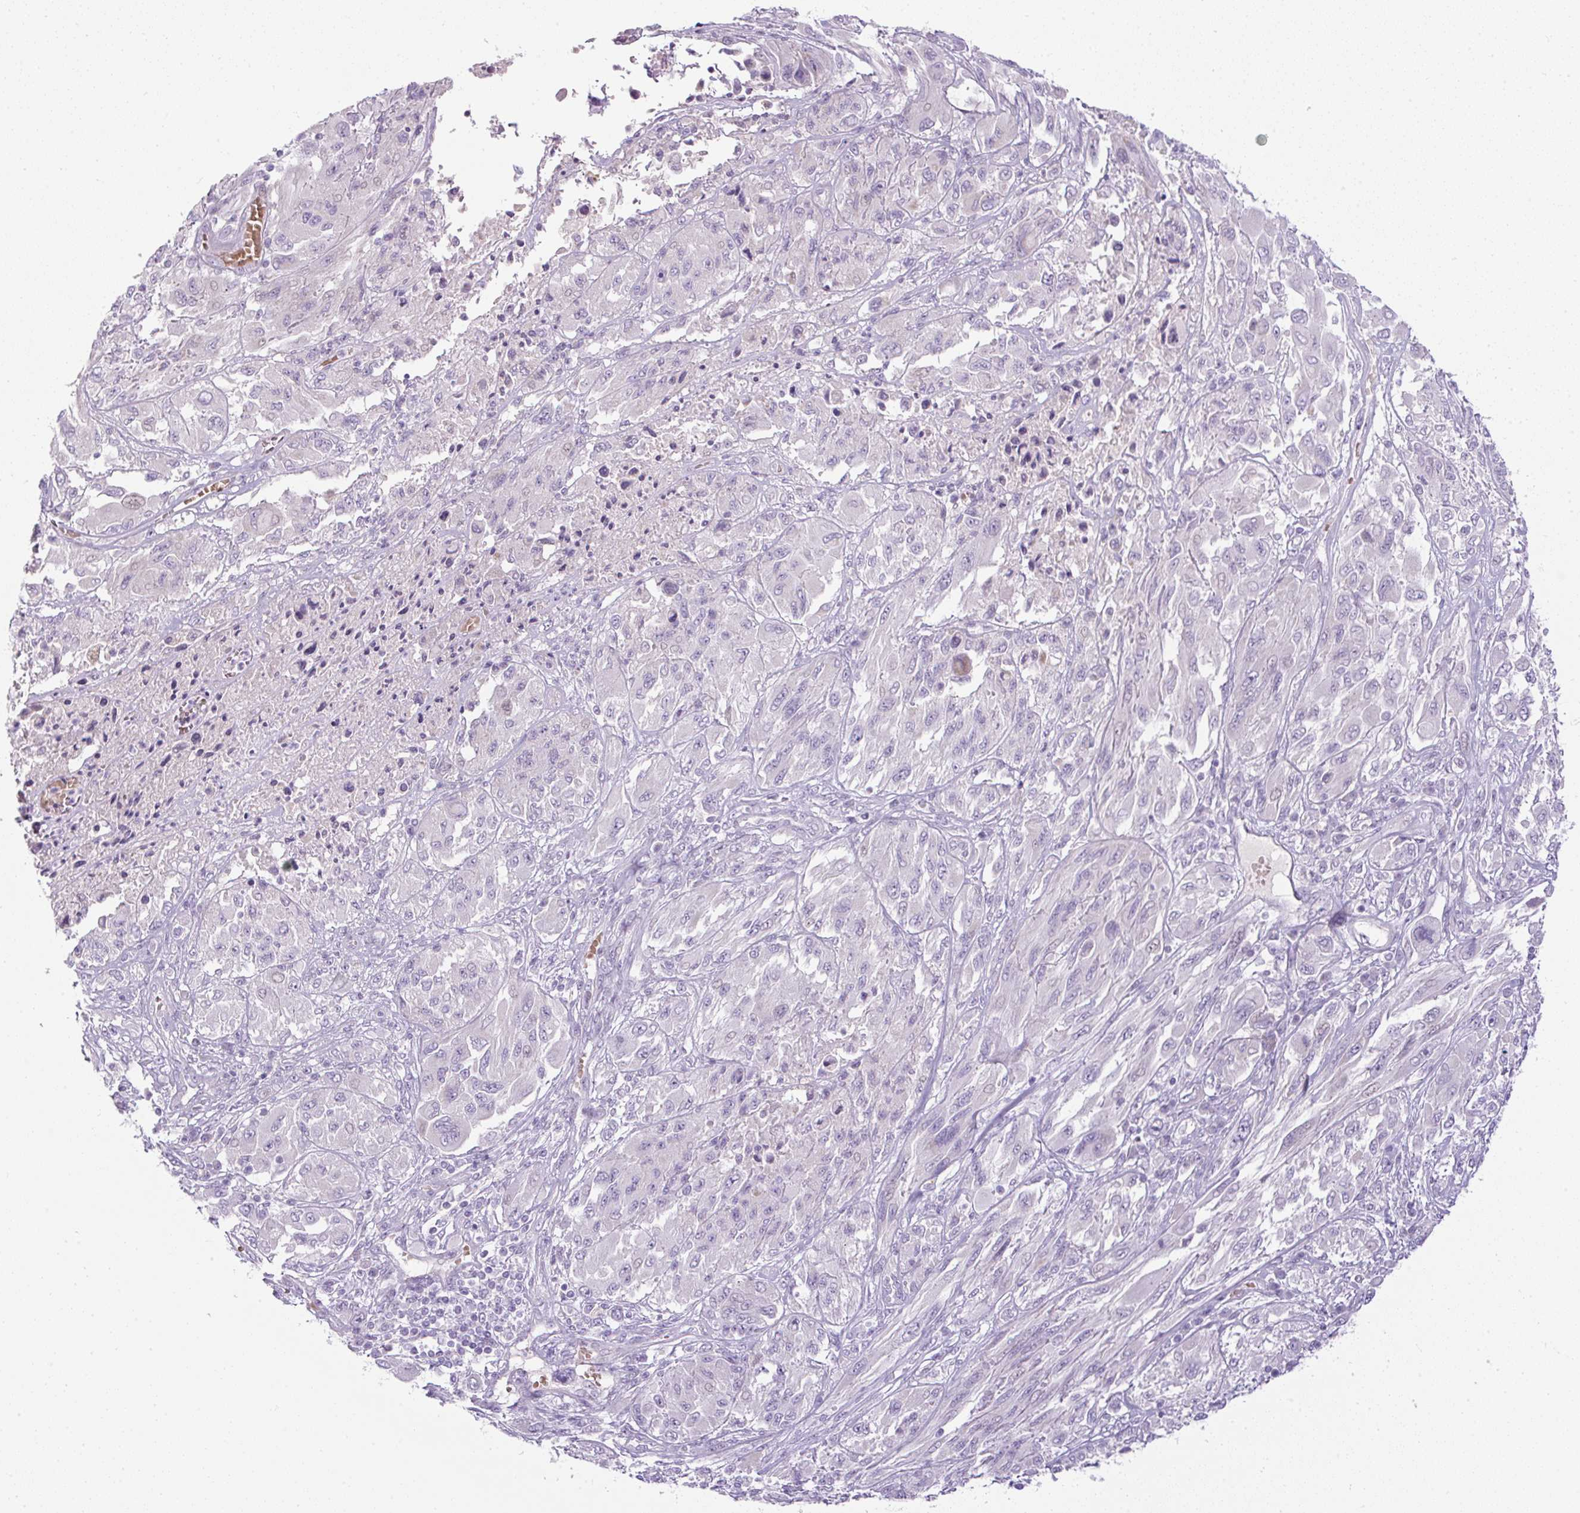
{"staining": {"intensity": "negative", "quantity": "none", "location": "none"}, "tissue": "melanoma", "cell_type": "Tumor cells", "image_type": "cancer", "snomed": [{"axis": "morphology", "description": "Malignant melanoma, NOS"}, {"axis": "topography", "description": "Skin"}], "caption": "This is a histopathology image of immunohistochemistry staining of malignant melanoma, which shows no positivity in tumor cells. Brightfield microscopy of immunohistochemistry stained with DAB (brown) and hematoxylin (blue), captured at high magnification.", "gene": "FGFBP3", "patient": {"sex": "female", "age": 91}}